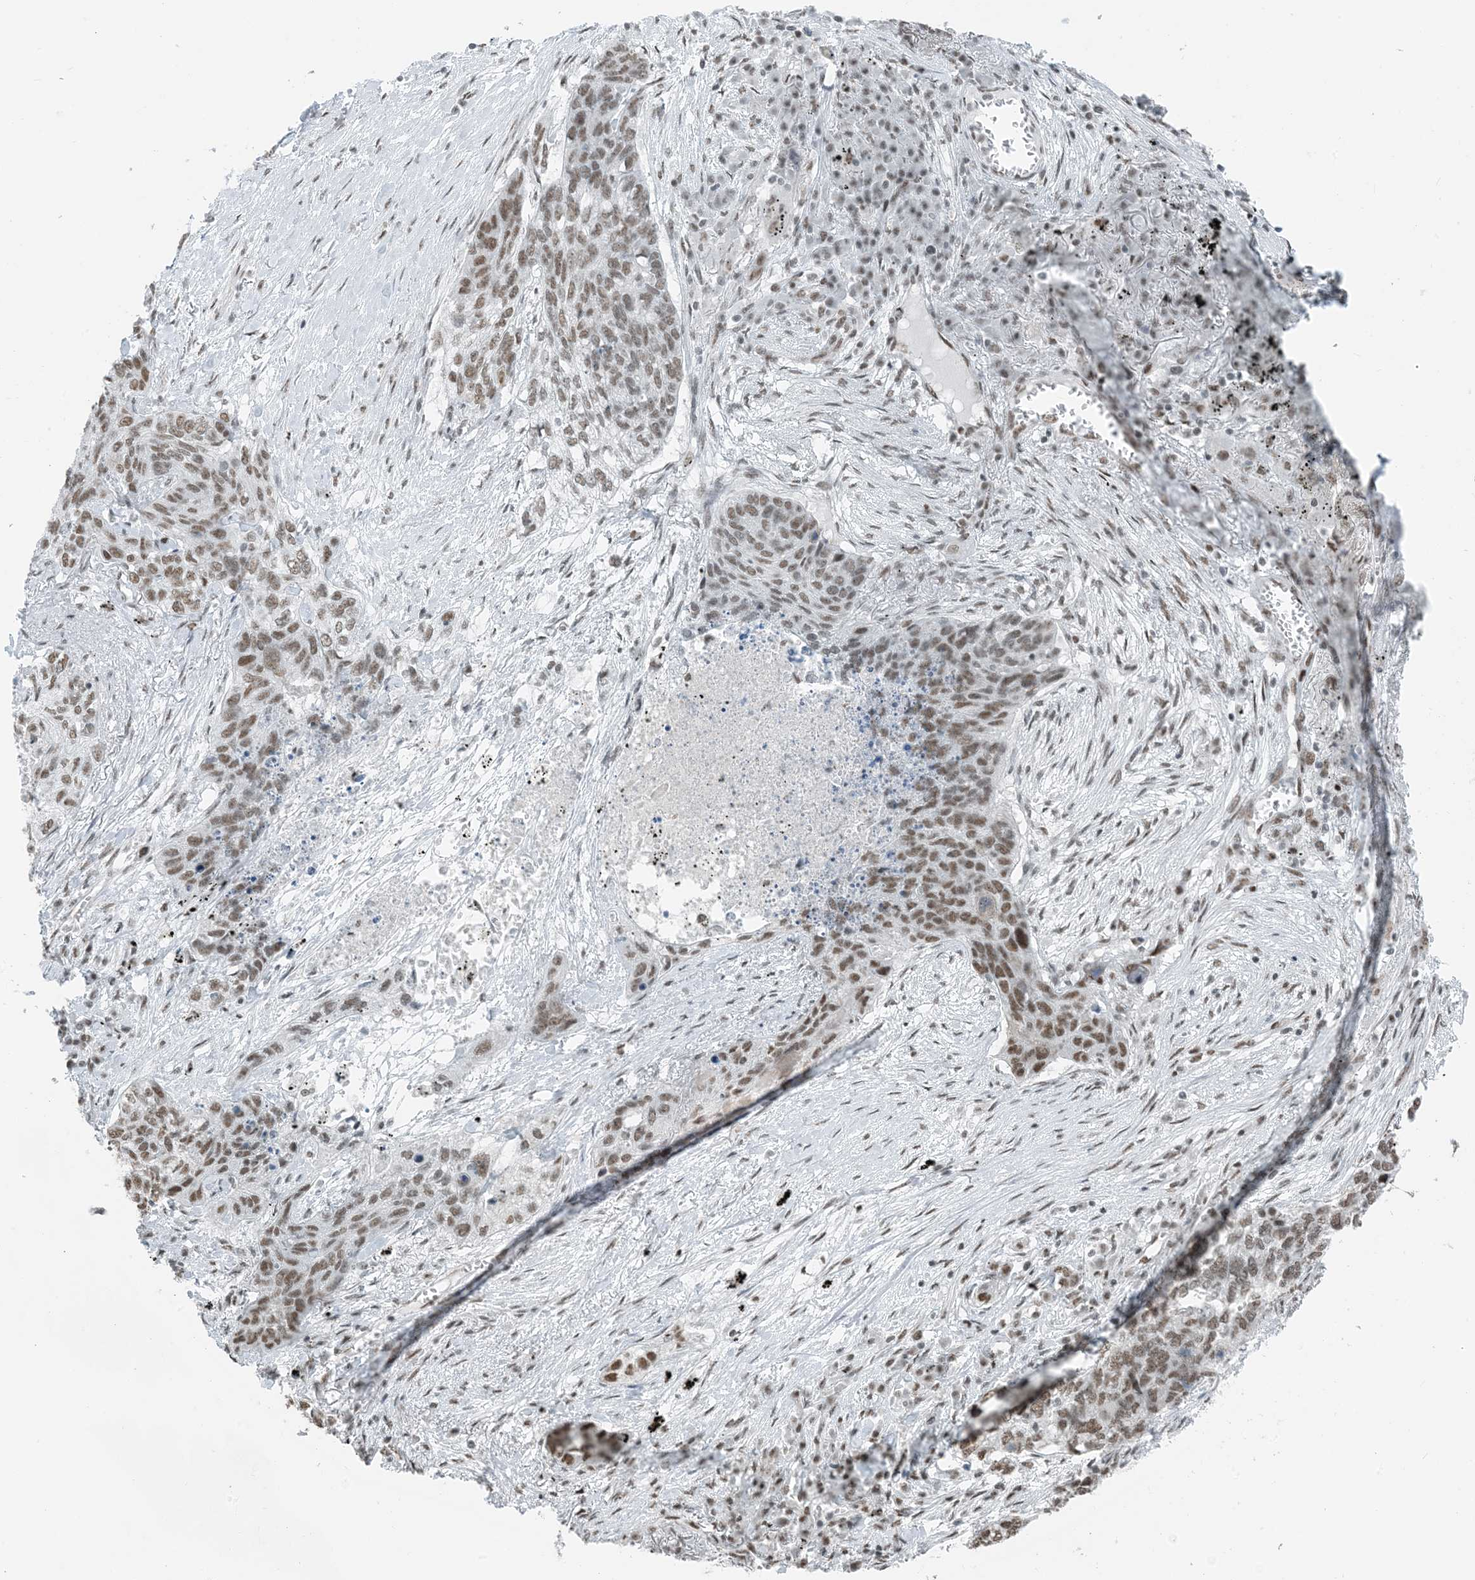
{"staining": {"intensity": "moderate", "quantity": ">75%", "location": "nuclear"}, "tissue": "lung cancer", "cell_type": "Tumor cells", "image_type": "cancer", "snomed": [{"axis": "morphology", "description": "Squamous cell carcinoma, NOS"}, {"axis": "topography", "description": "Lung"}], "caption": "Lung cancer was stained to show a protein in brown. There is medium levels of moderate nuclear expression in approximately >75% of tumor cells.", "gene": "ZNF500", "patient": {"sex": "female", "age": 63}}